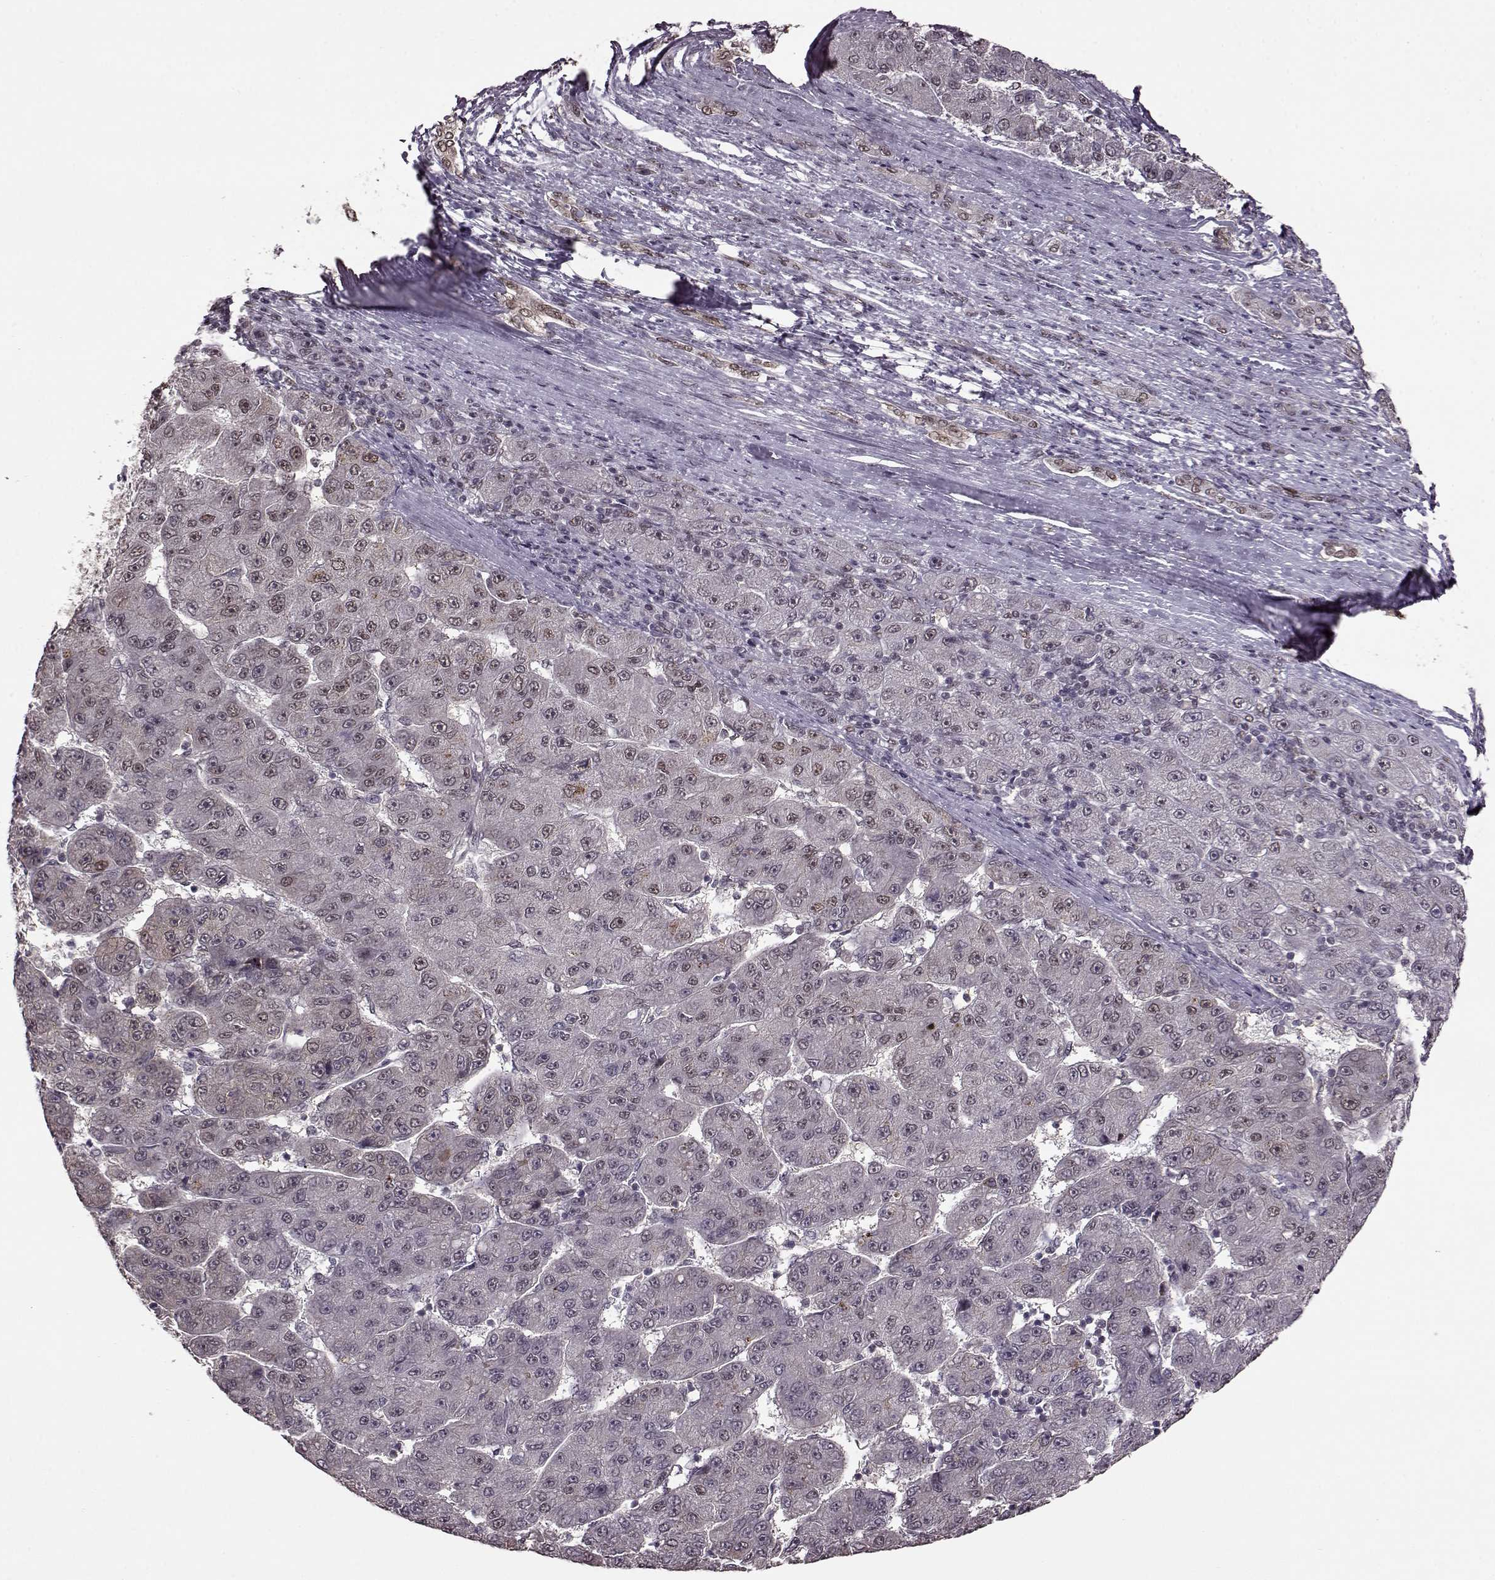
{"staining": {"intensity": "negative", "quantity": "none", "location": "none"}, "tissue": "liver cancer", "cell_type": "Tumor cells", "image_type": "cancer", "snomed": [{"axis": "morphology", "description": "Carcinoma, Hepatocellular, NOS"}, {"axis": "topography", "description": "Liver"}], "caption": "Hepatocellular carcinoma (liver) stained for a protein using IHC demonstrates no expression tumor cells.", "gene": "FTO", "patient": {"sex": "male", "age": 67}}